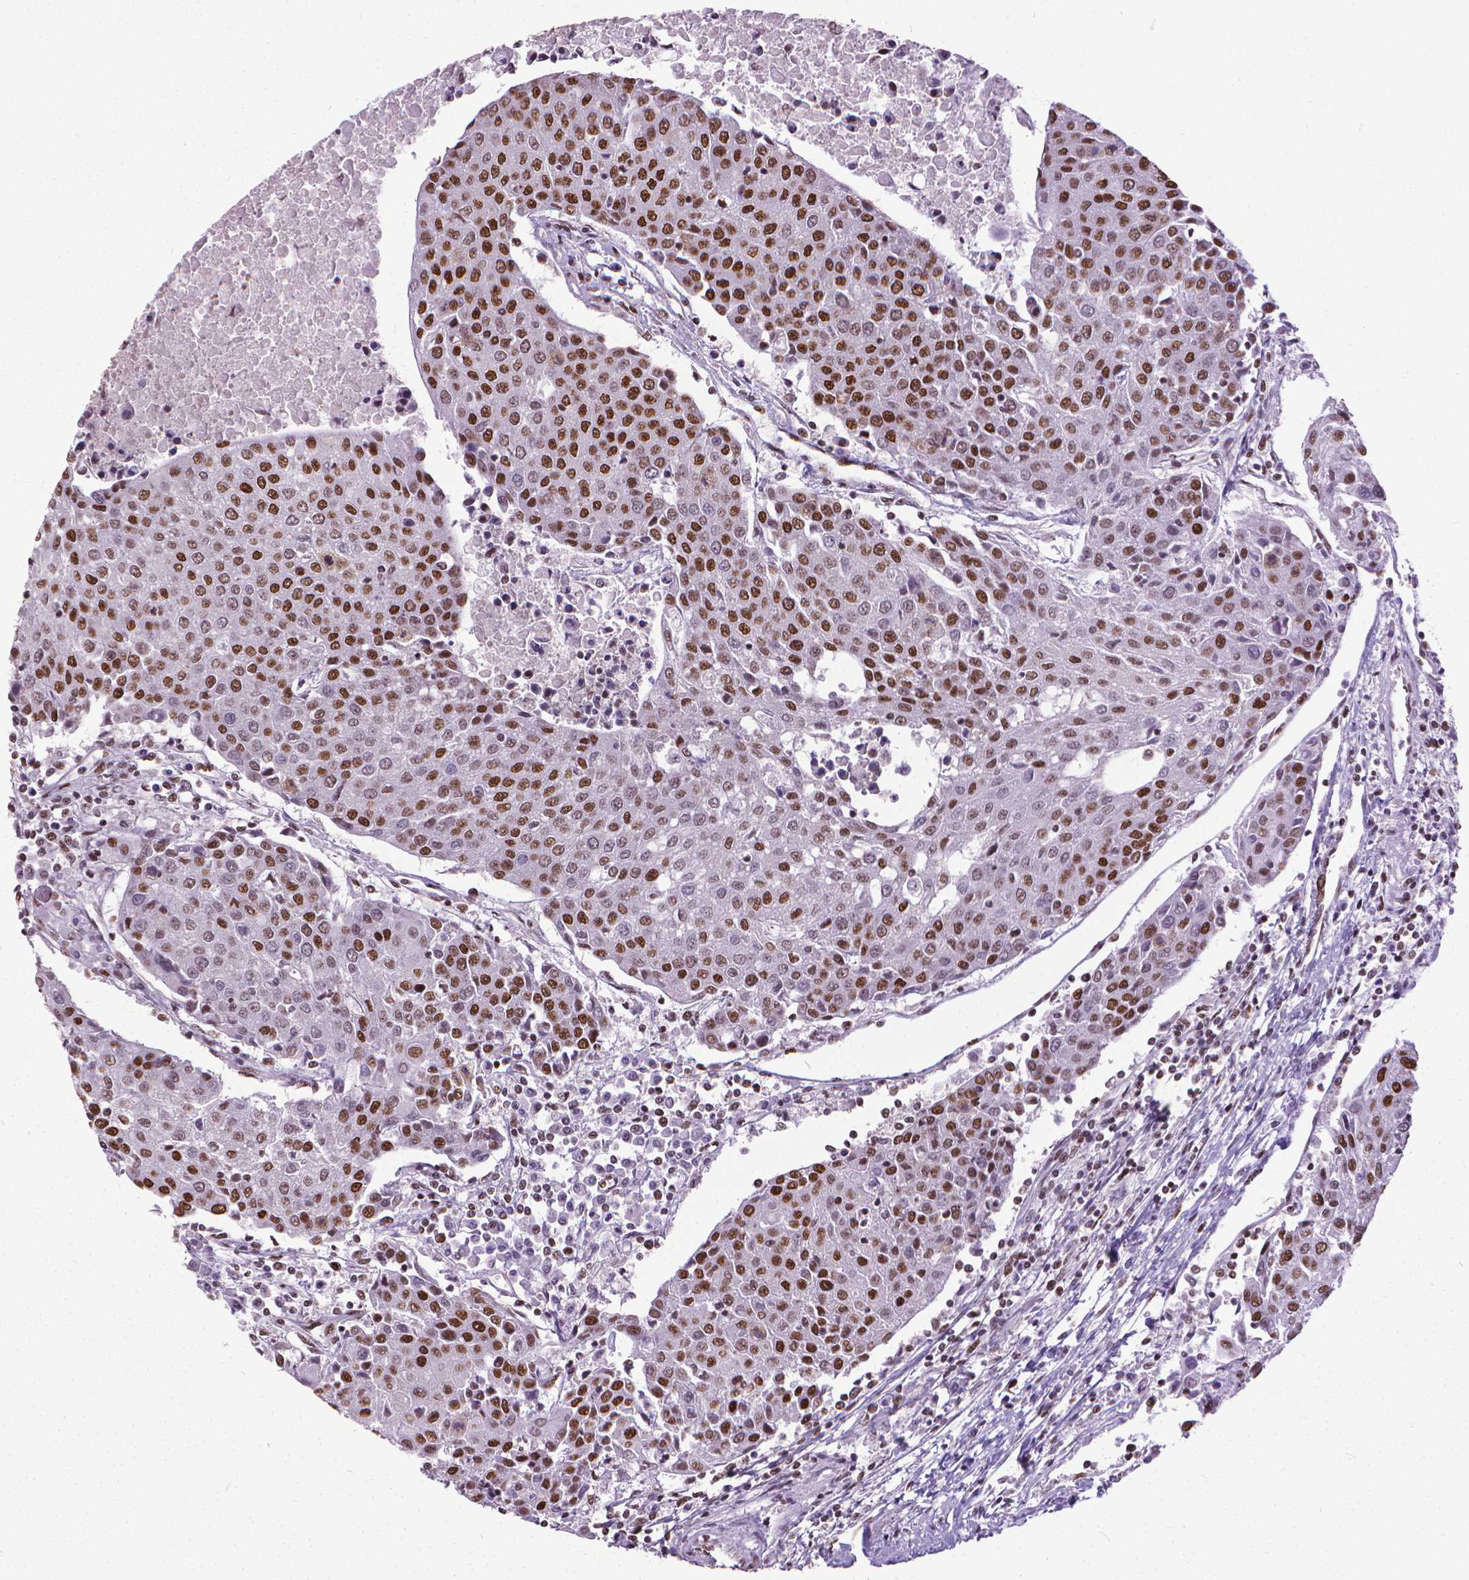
{"staining": {"intensity": "strong", "quantity": "25%-75%", "location": "nuclear"}, "tissue": "urothelial cancer", "cell_type": "Tumor cells", "image_type": "cancer", "snomed": [{"axis": "morphology", "description": "Urothelial carcinoma, High grade"}, {"axis": "topography", "description": "Urinary bladder"}], "caption": "Immunohistochemistry (IHC) image of human urothelial carcinoma (high-grade) stained for a protein (brown), which exhibits high levels of strong nuclear positivity in about 25%-75% of tumor cells.", "gene": "AKAP8", "patient": {"sex": "female", "age": 85}}